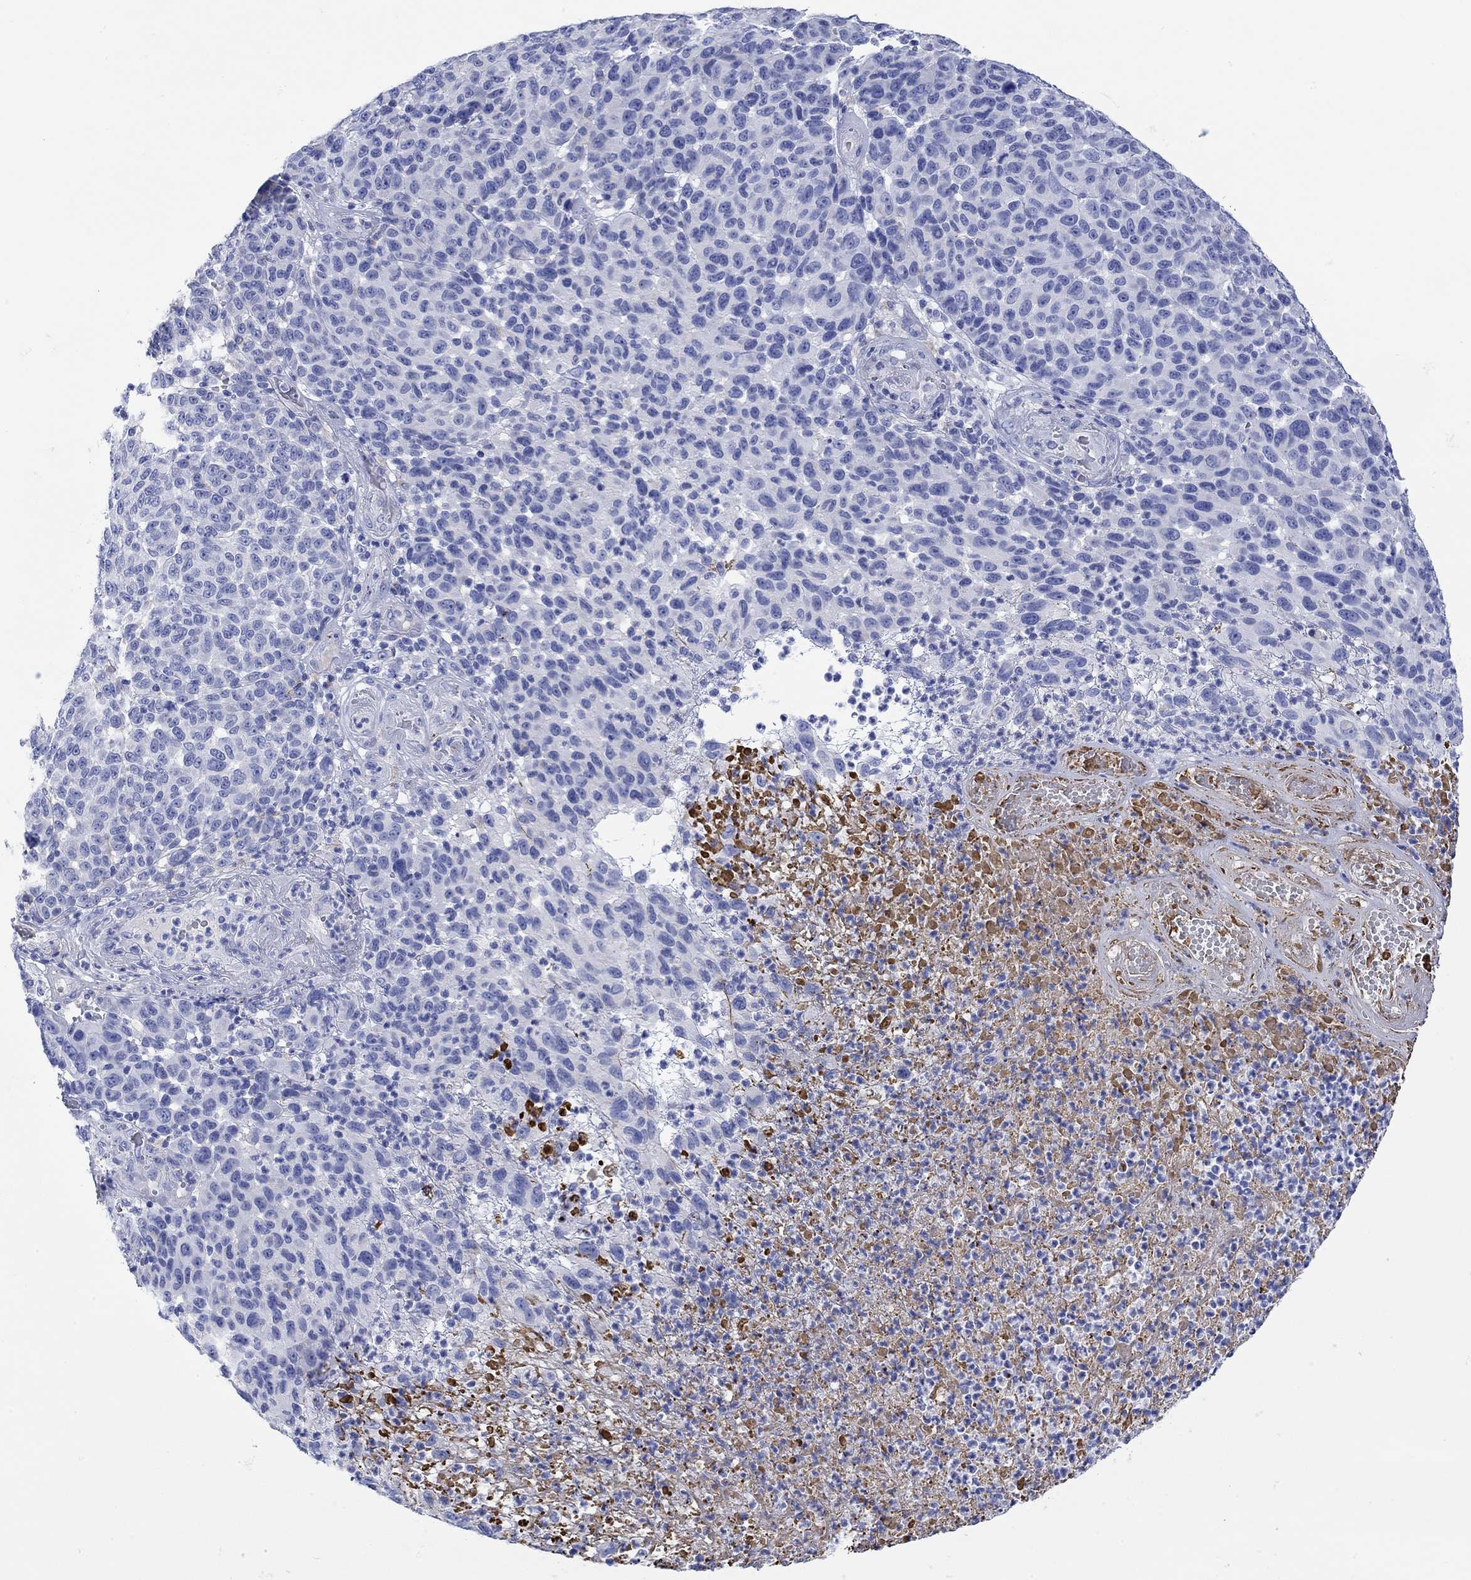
{"staining": {"intensity": "negative", "quantity": "none", "location": "none"}, "tissue": "melanoma", "cell_type": "Tumor cells", "image_type": "cancer", "snomed": [{"axis": "morphology", "description": "Malignant melanoma, NOS"}, {"axis": "topography", "description": "Skin"}], "caption": "Malignant melanoma stained for a protein using immunohistochemistry reveals no expression tumor cells.", "gene": "ANKMY1", "patient": {"sex": "male", "age": 59}}